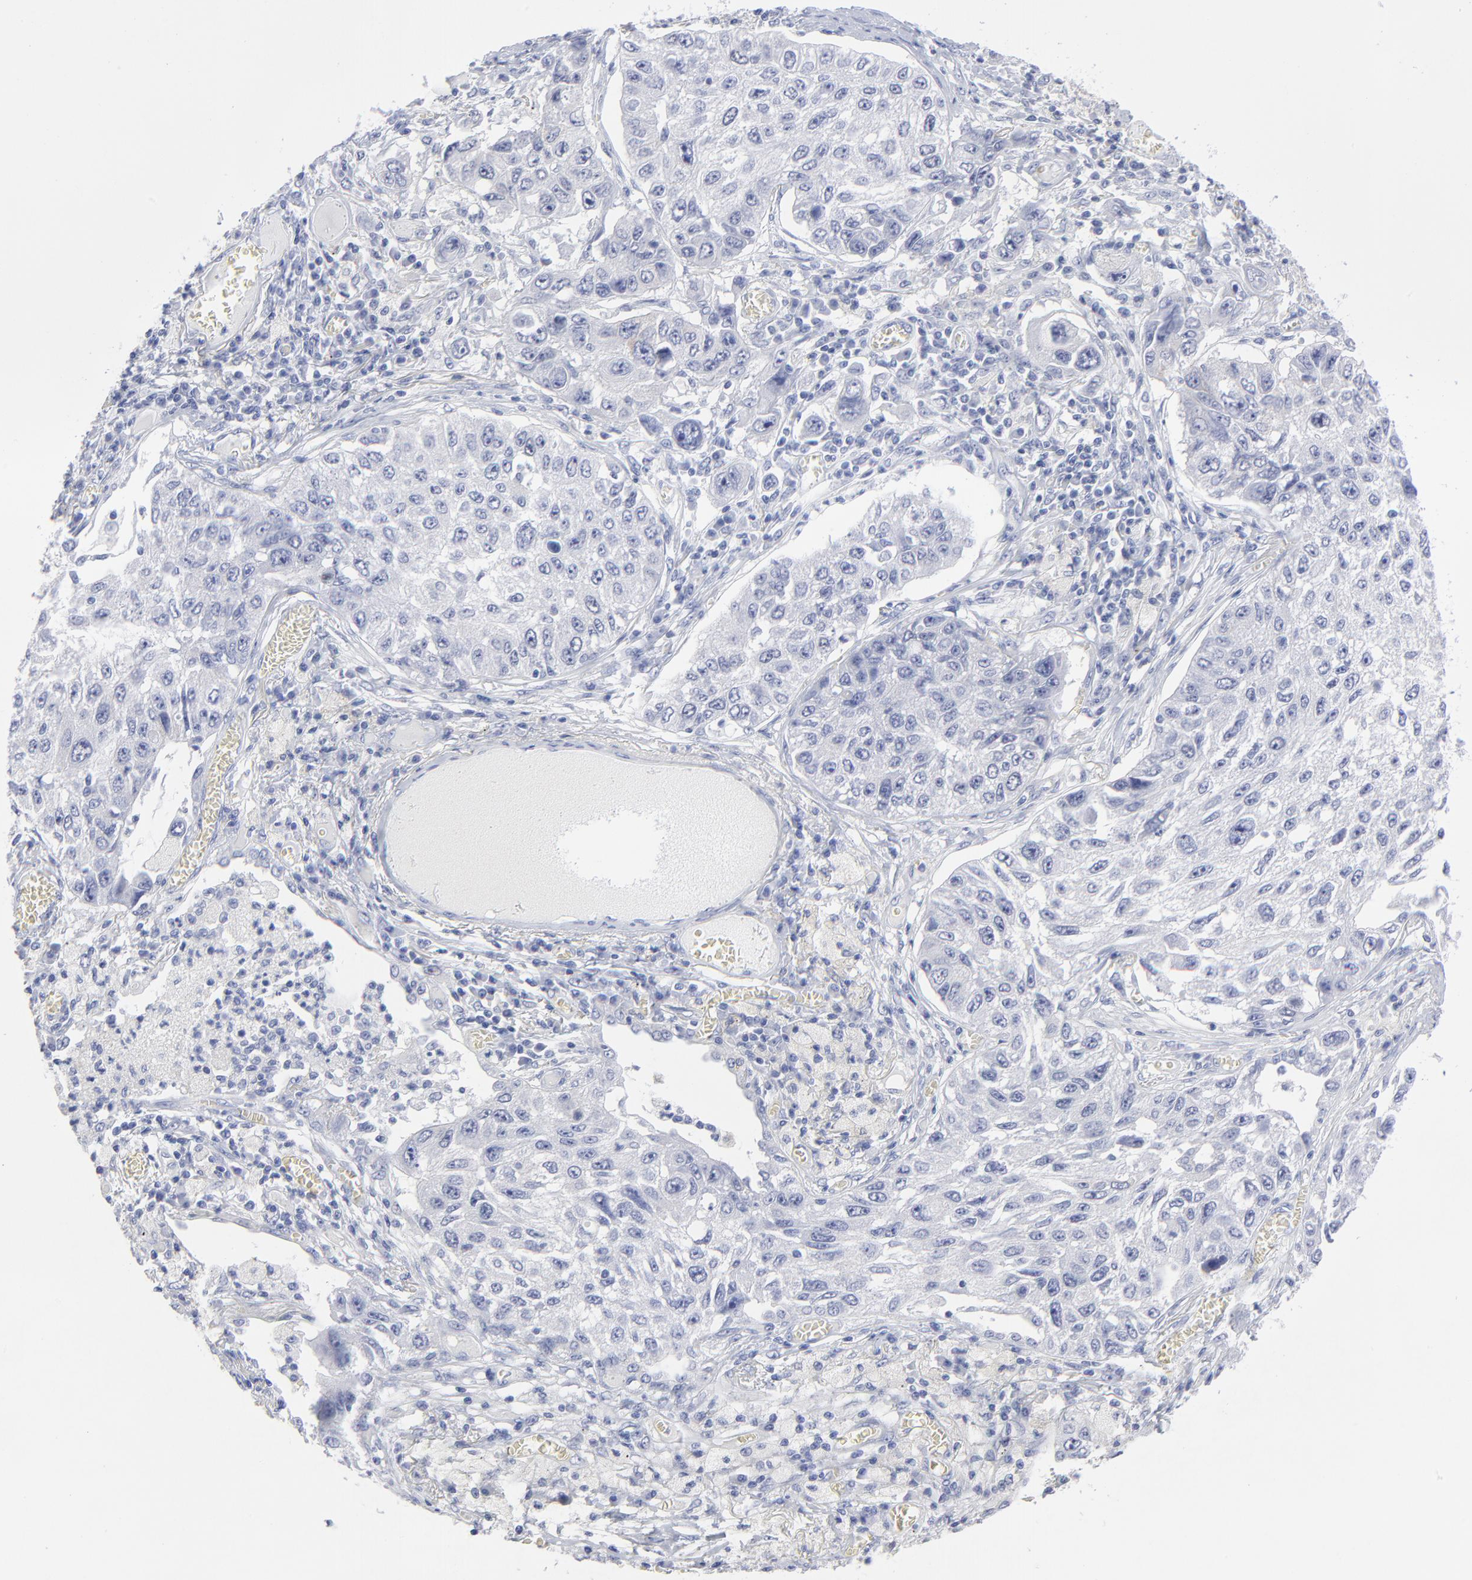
{"staining": {"intensity": "negative", "quantity": "none", "location": "none"}, "tissue": "lung cancer", "cell_type": "Tumor cells", "image_type": "cancer", "snomed": [{"axis": "morphology", "description": "Squamous cell carcinoma, NOS"}, {"axis": "topography", "description": "Lung"}], "caption": "DAB (3,3'-diaminobenzidine) immunohistochemical staining of lung cancer shows no significant expression in tumor cells.", "gene": "CNTN3", "patient": {"sex": "male", "age": 71}}